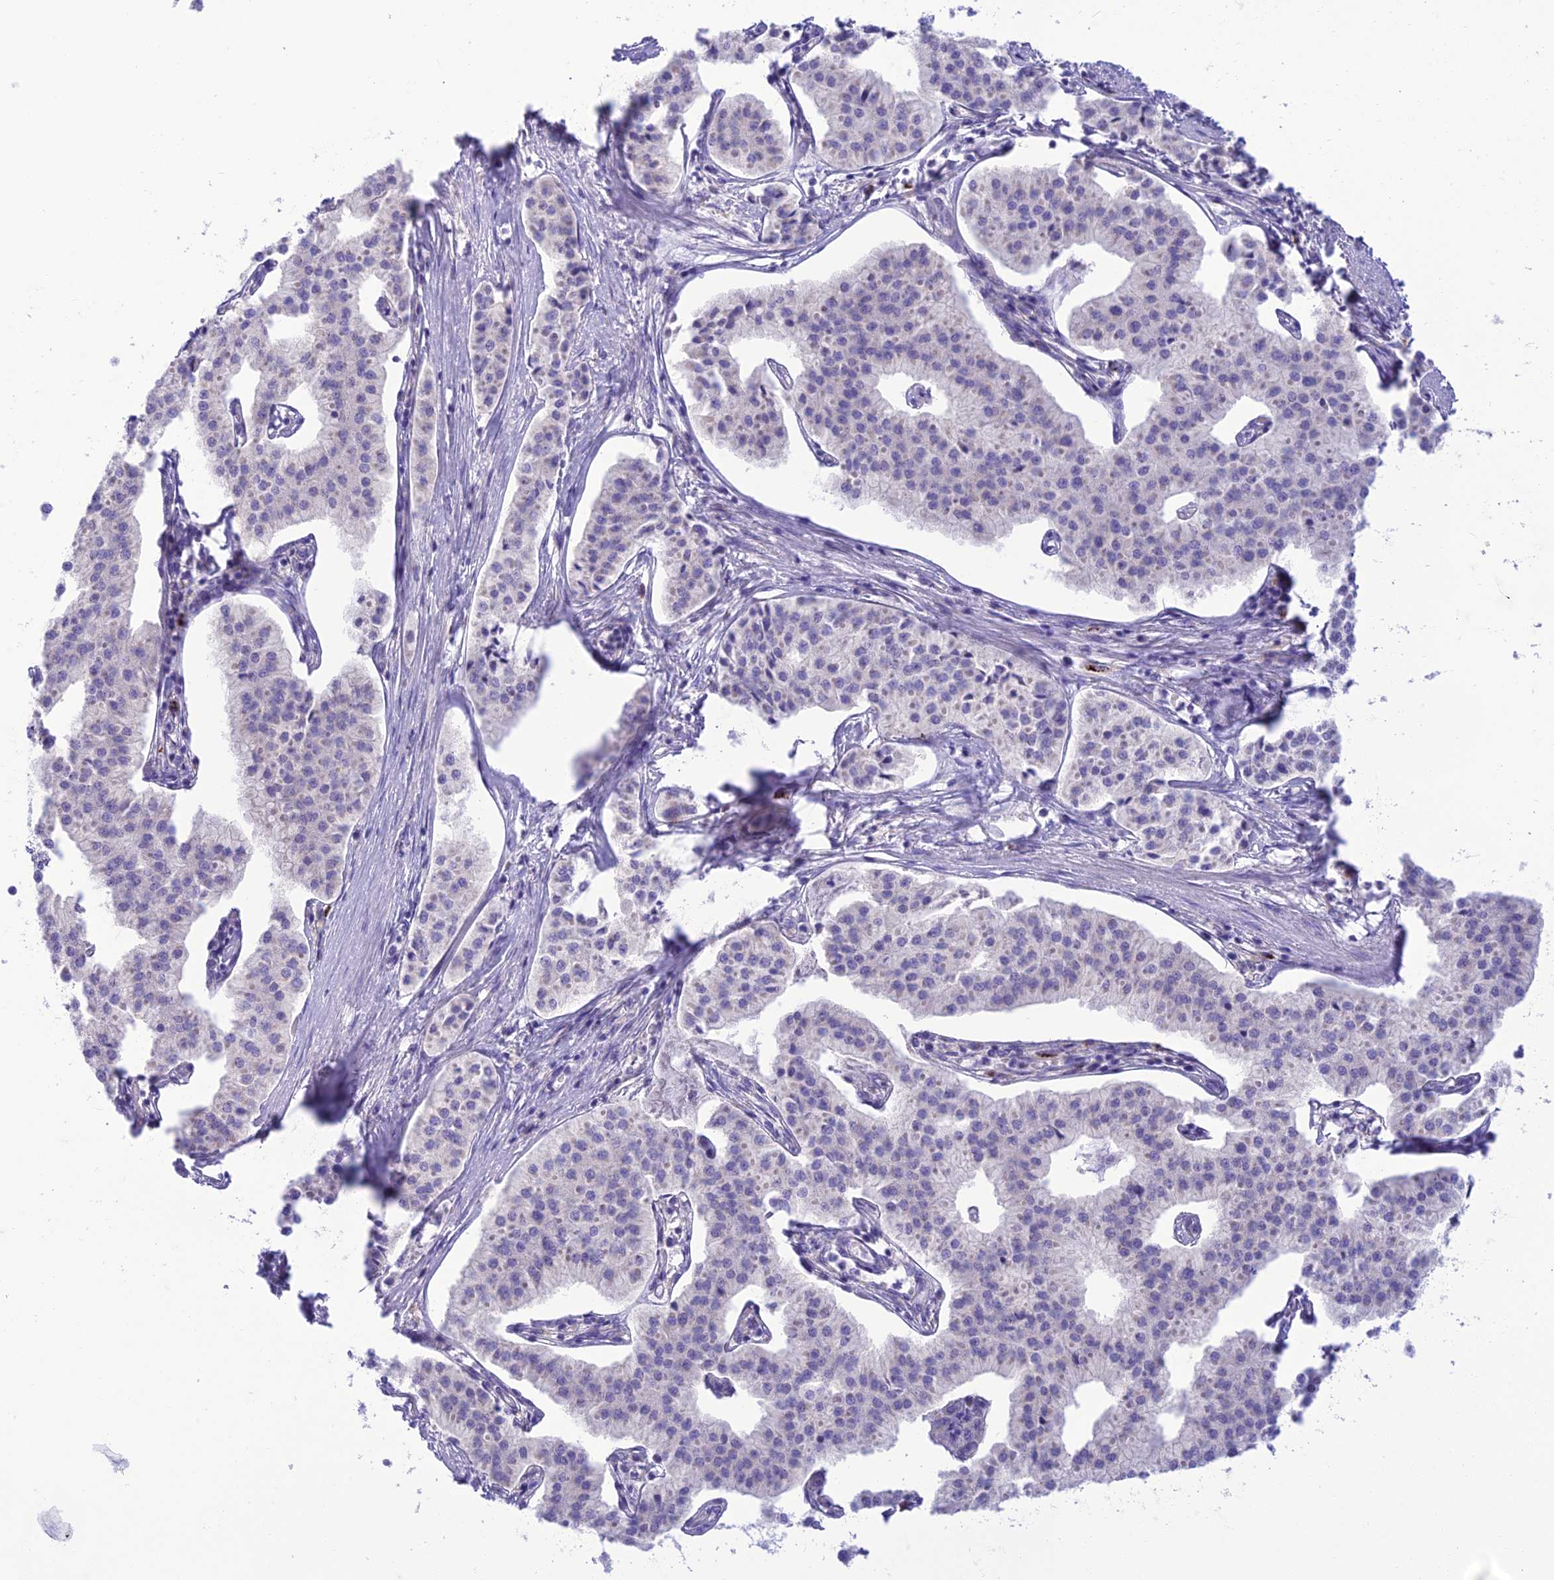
{"staining": {"intensity": "negative", "quantity": "none", "location": "none"}, "tissue": "pancreatic cancer", "cell_type": "Tumor cells", "image_type": "cancer", "snomed": [{"axis": "morphology", "description": "Adenocarcinoma, NOS"}, {"axis": "topography", "description": "Pancreas"}], "caption": "DAB immunohistochemical staining of human adenocarcinoma (pancreatic) reveals no significant expression in tumor cells. (Brightfield microscopy of DAB (3,3'-diaminobenzidine) IHC at high magnification).", "gene": "DHDH", "patient": {"sex": "female", "age": 50}}